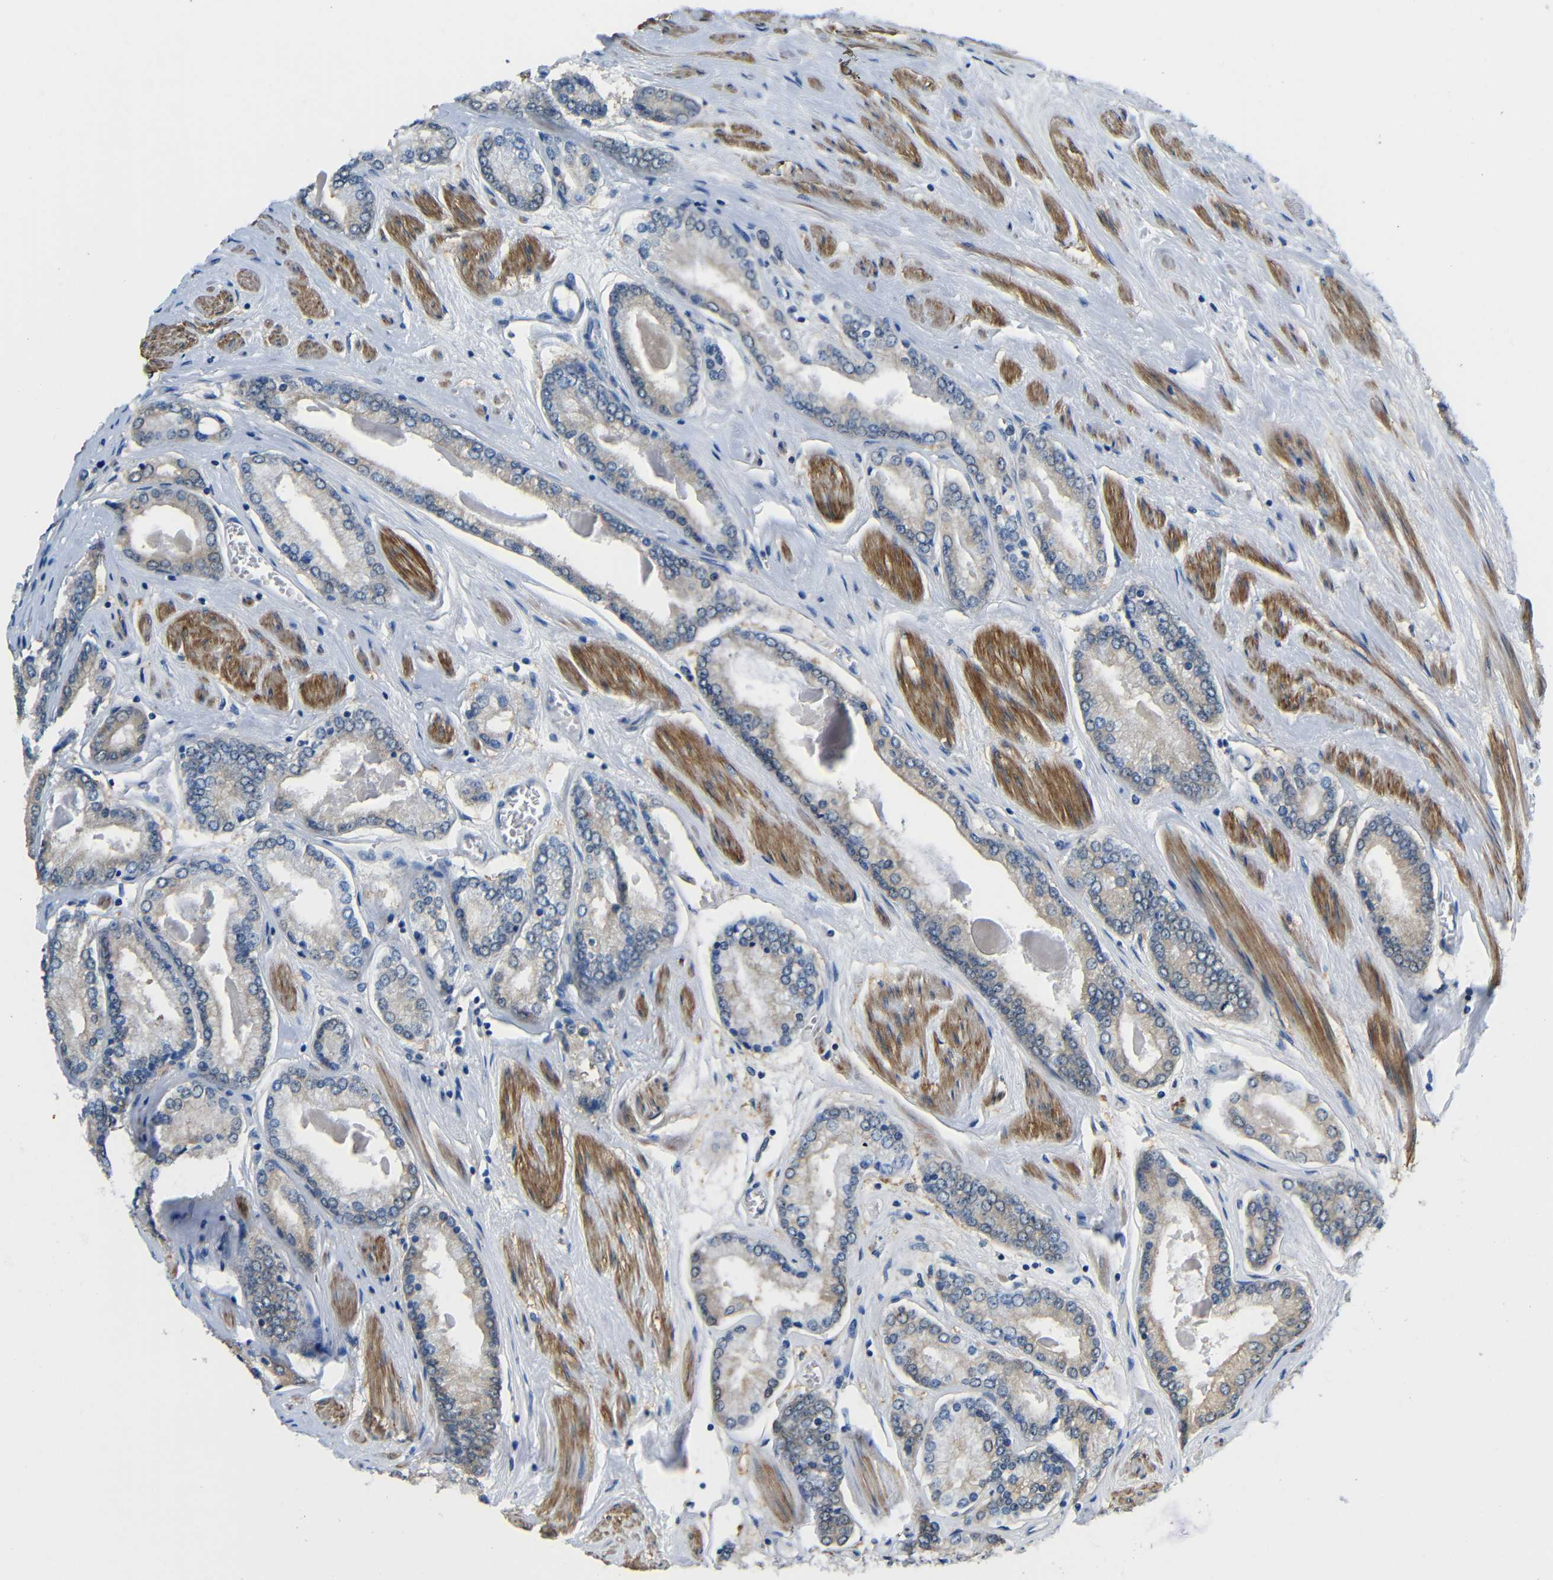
{"staining": {"intensity": "negative", "quantity": "none", "location": "none"}, "tissue": "prostate cancer", "cell_type": "Tumor cells", "image_type": "cancer", "snomed": [{"axis": "morphology", "description": "Adenocarcinoma, High grade"}, {"axis": "topography", "description": "Prostate"}], "caption": "A high-resolution photomicrograph shows IHC staining of prostate cancer (adenocarcinoma (high-grade)), which demonstrates no significant positivity in tumor cells.", "gene": "NEGR1", "patient": {"sex": "male", "age": 59}}